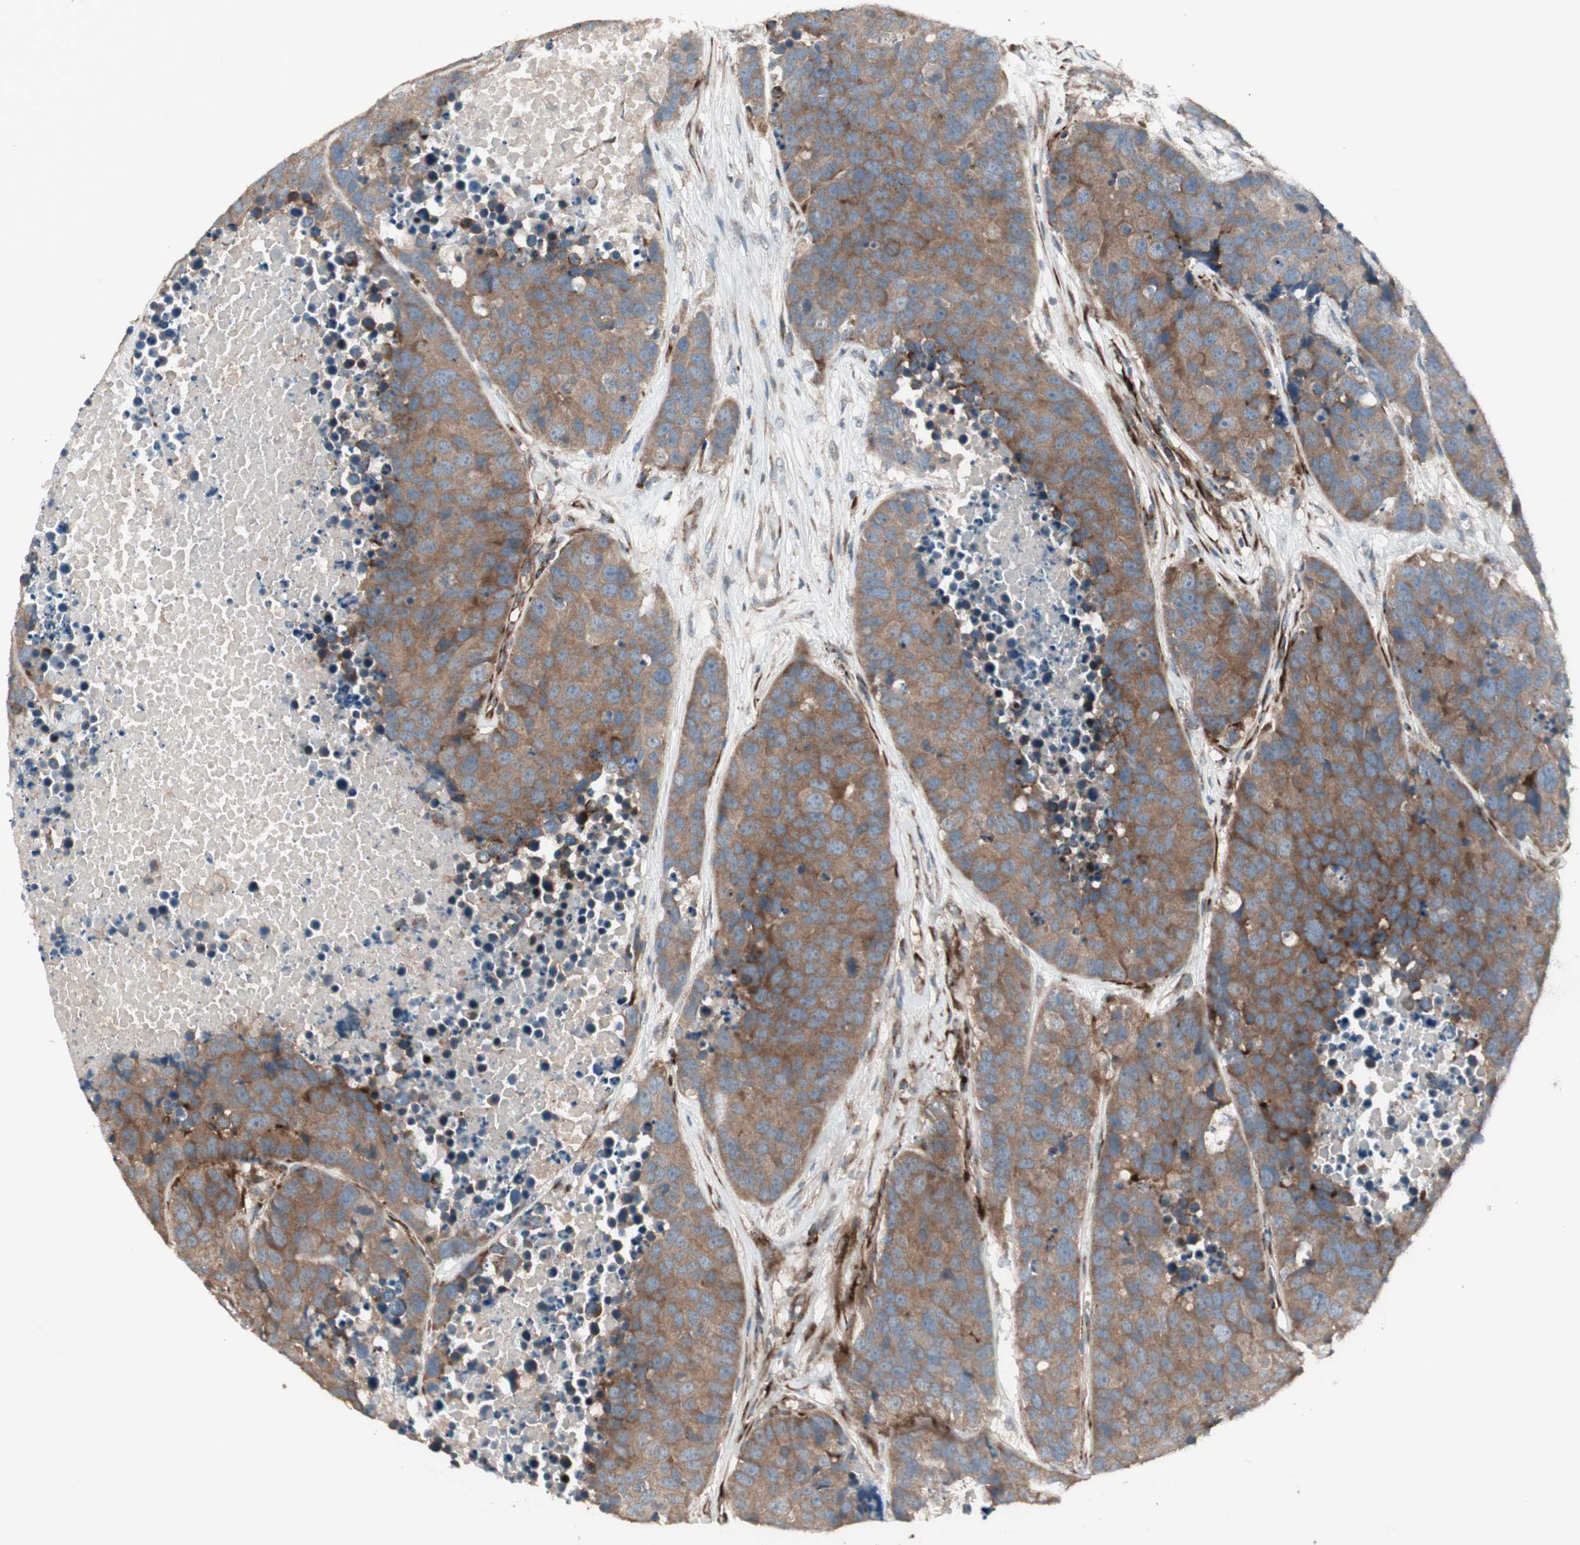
{"staining": {"intensity": "strong", "quantity": ">75%", "location": "cytoplasmic/membranous"}, "tissue": "carcinoid", "cell_type": "Tumor cells", "image_type": "cancer", "snomed": [{"axis": "morphology", "description": "Carcinoid, malignant, NOS"}, {"axis": "topography", "description": "Lung"}], "caption": "Immunohistochemical staining of carcinoid reveals high levels of strong cytoplasmic/membranous positivity in approximately >75% of tumor cells. The protein of interest is stained brown, and the nuclei are stained in blue (DAB (3,3'-diaminobenzidine) IHC with brightfield microscopy, high magnification).", "gene": "PPP2R5E", "patient": {"sex": "male", "age": 60}}